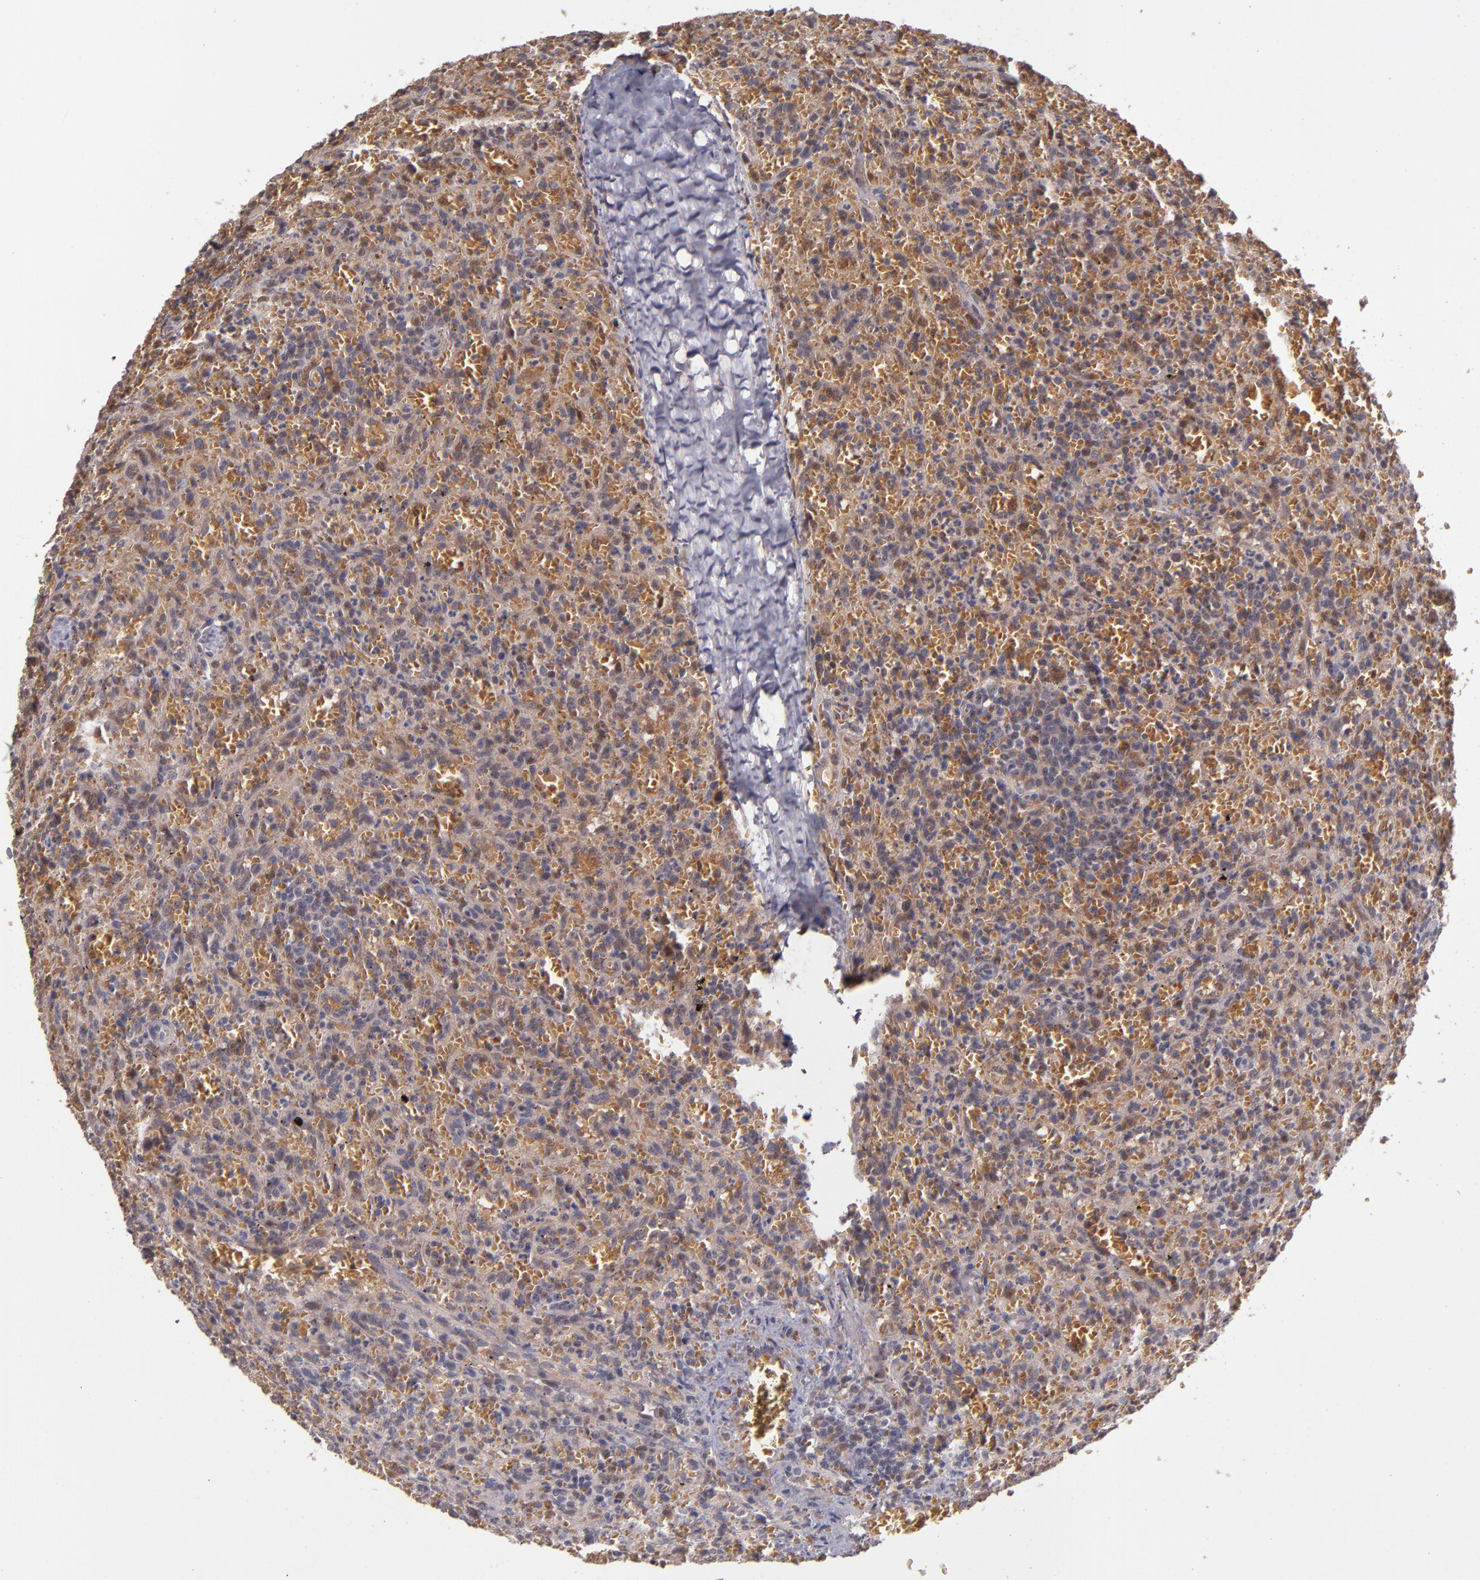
{"staining": {"intensity": "weak", "quantity": ">75%", "location": "cytoplasmic/membranous"}, "tissue": "lymphoma", "cell_type": "Tumor cells", "image_type": "cancer", "snomed": [{"axis": "morphology", "description": "Malignant lymphoma, non-Hodgkin's type, Low grade"}, {"axis": "topography", "description": "Spleen"}], "caption": "High-power microscopy captured an immunohistochemistry (IHC) photomicrograph of malignant lymphoma, non-Hodgkin's type (low-grade), revealing weak cytoplasmic/membranous expression in about >75% of tumor cells.", "gene": "CASP1", "patient": {"sex": "female", "age": 64}}